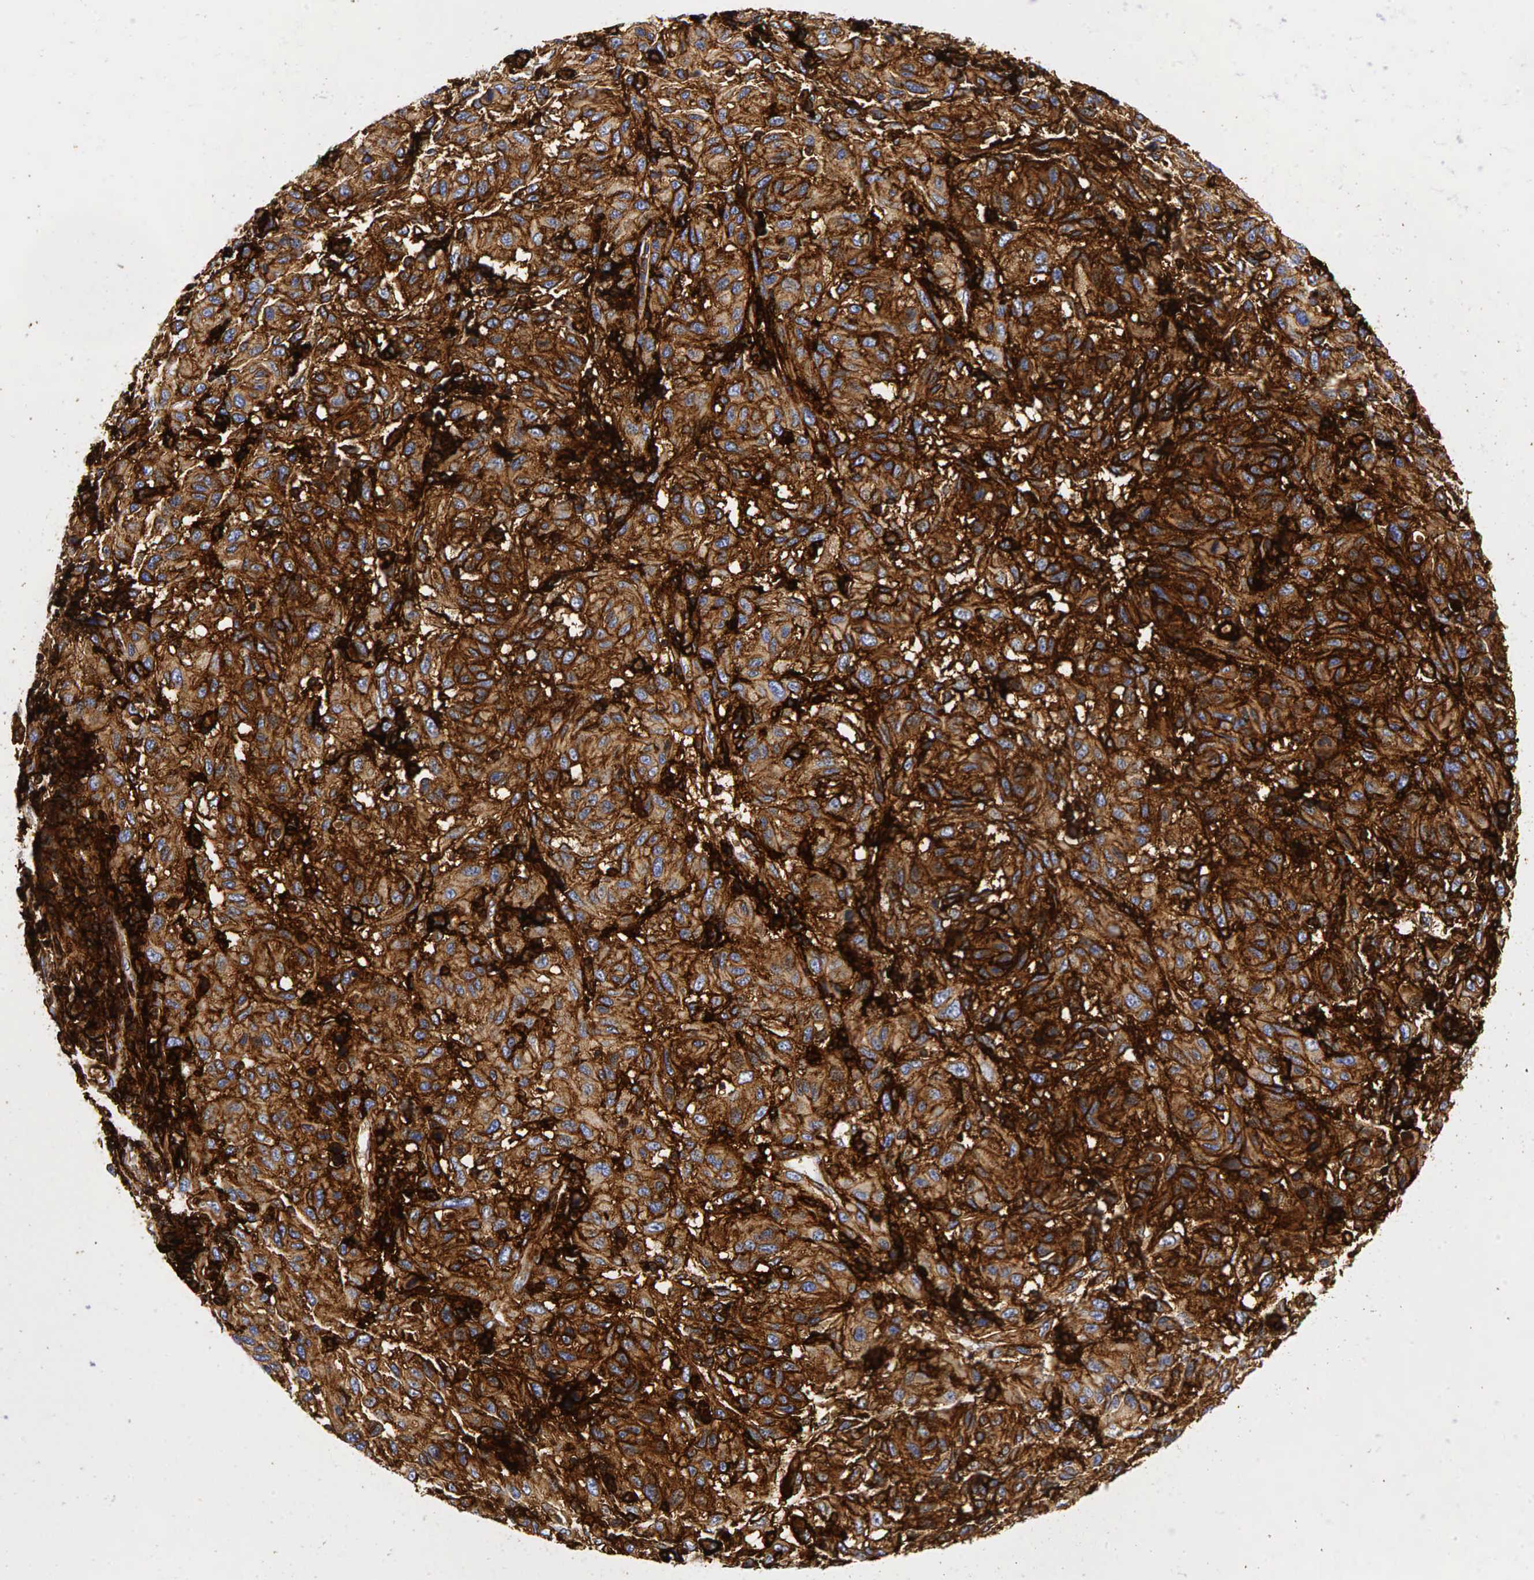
{"staining": {"intensity": "moderate", "quantity": ">75%", "location": "cytoplasmic/membranous"}, "tissue": "melanoma", "cell_type": "Tumor cells", "image_type": "cancer", "snomed": [{"axis": "morphology", "description": "Malignant melanoma, NOS"}, {"axis": "topography", "description": "Skin"}], "caption": "Malignant melanoma stained with immunohistochemistry (IHC) displays moderate cytoplasmic/membranous staining in about >75% of tumor cells.", "gene": "CD44", "patient": {"sex": "female", "age": 77}}